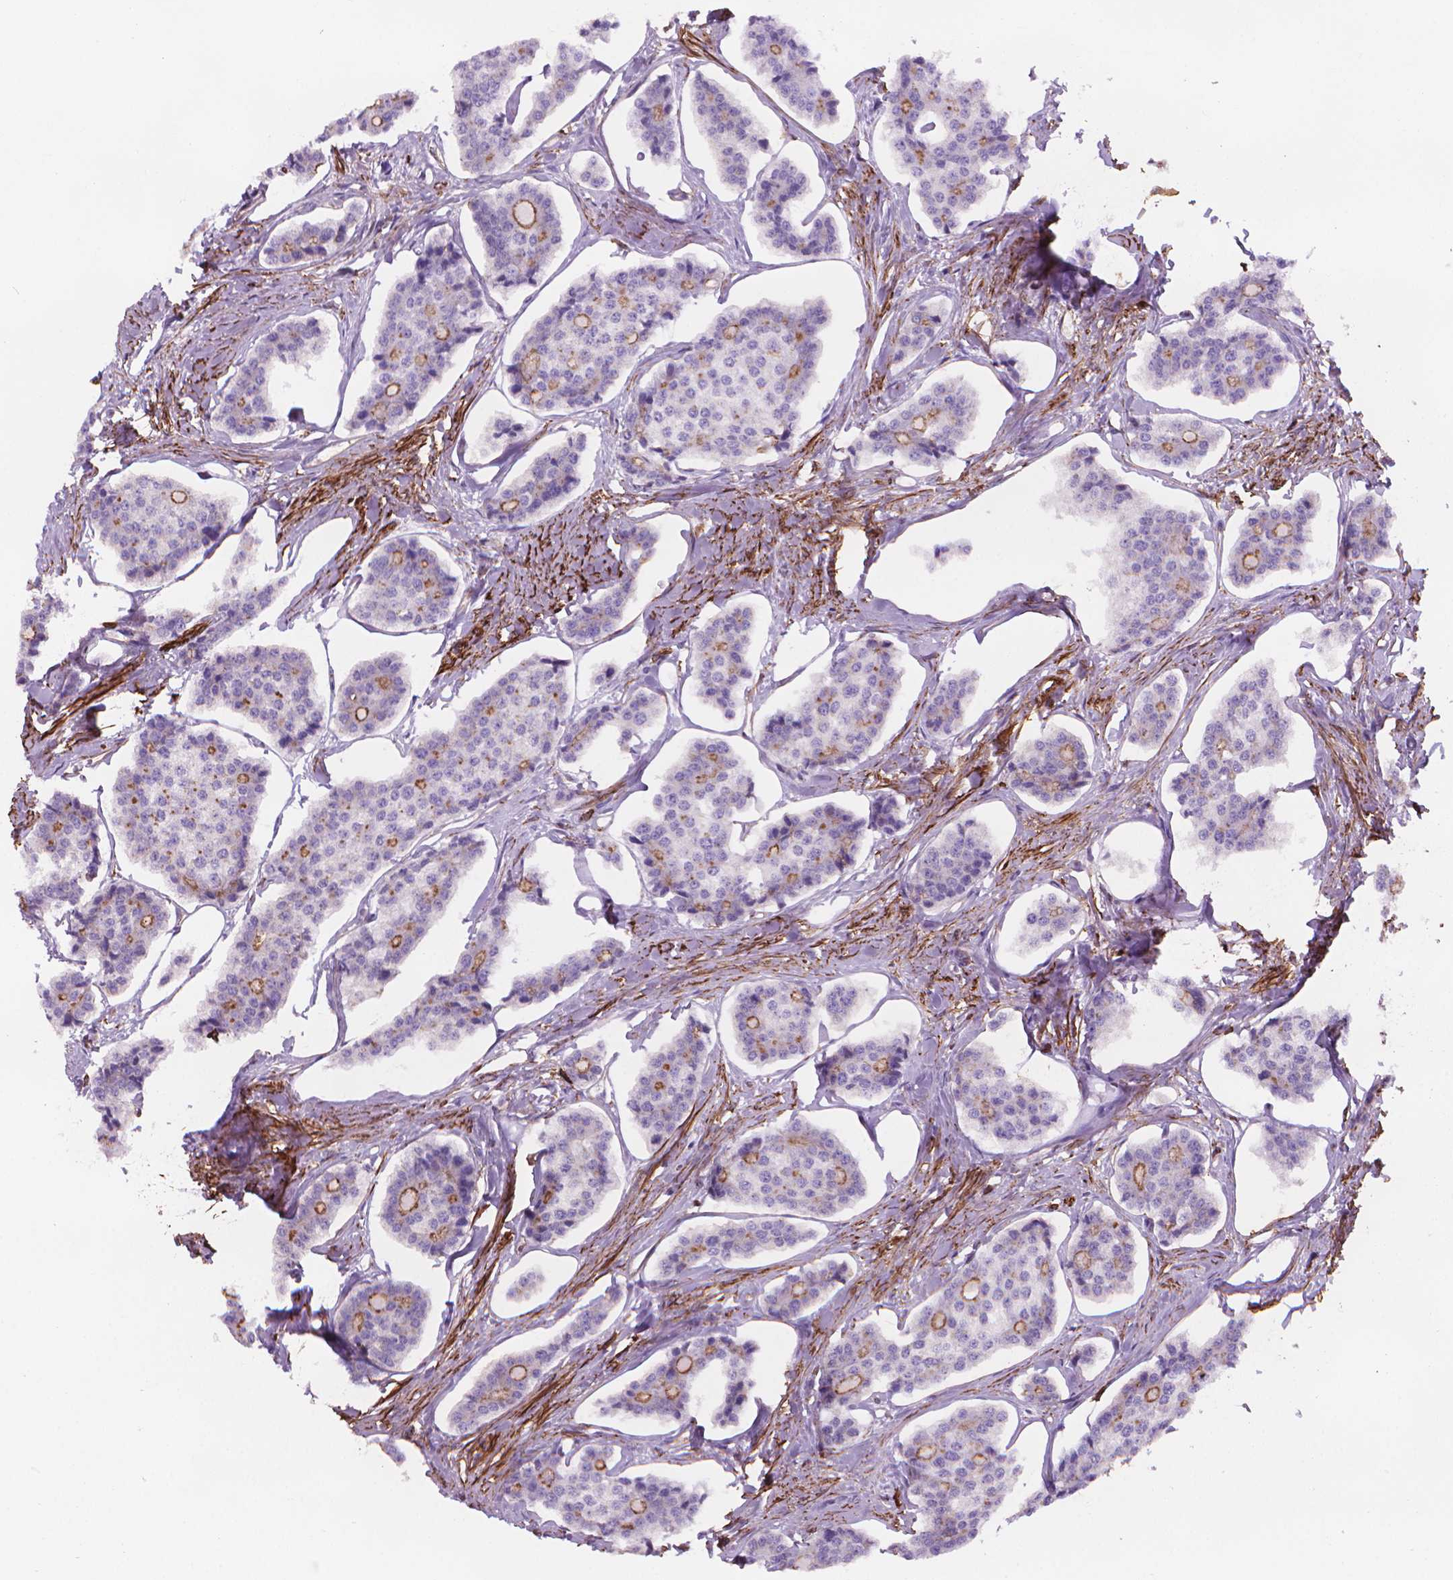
{"staining": {"intensity": "moderate", "quantity": "<25%", "location": "cytoplasmic/membranous"}, "tissue": "carcinoid", "cell_type": "Tumor cells", "image_type": "cancer", "snomed": [{"axis": "morphology", "description": "Carcinoid, malignant, NOS"}, {"axis": "topography", "description": "Small intestine"}], "caption": "A micrograph of carcinoid stained for a protein exhibits moderate cytoplasmic/membranous brown staining in tumor cells. The staining was performed using DAB (3,3'-diaminobenzidine) to visualize the protein expression in brown, while the nuclei were stained in blue with hematoxylin (Magnification: 20x).", "gene": "PATJ", "patient": {"sex": "female", "age": 65}}